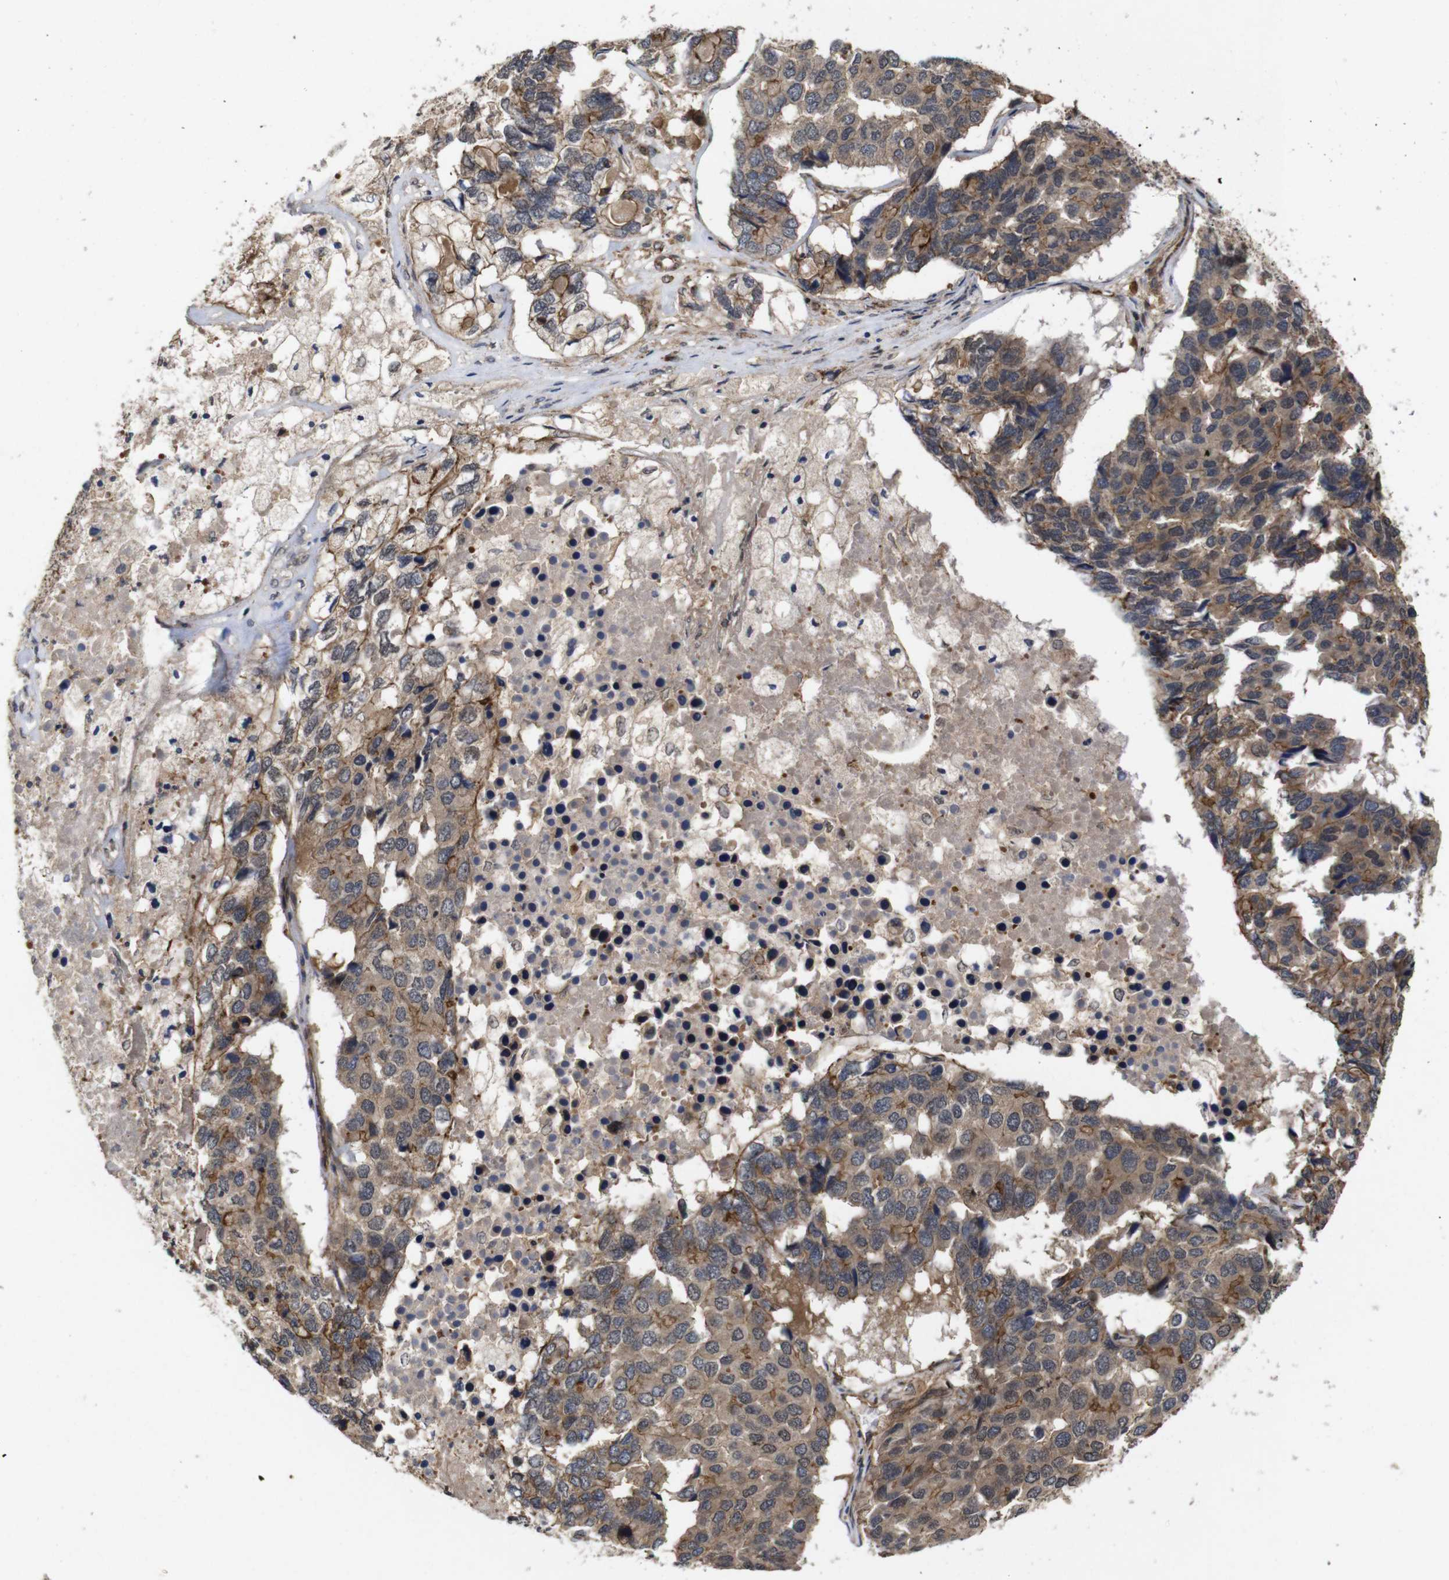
{"staining": {"intensity": "moderate", "quantity": "25%-75%", "location": "cytoplasmic/membranous"}, "tissue": "pancreatic cancer", "cell_type": "Tumor cells", "image_type": "cancer", "snomed": [{"axis": "morphology", "description": "Adenocarcinoma, NOS"}, {"axis": "topography", "description": "Pancreas"}], "caption": "A micrograph showing moderate cytoplasmic/membranous positivity in about 25%-75% of tumor cells in pancreatic cancer, as visualized by brown immunohistochemical staining.", "gene": "NANOS1", "patient": {"sex": "male", "age": 50}}